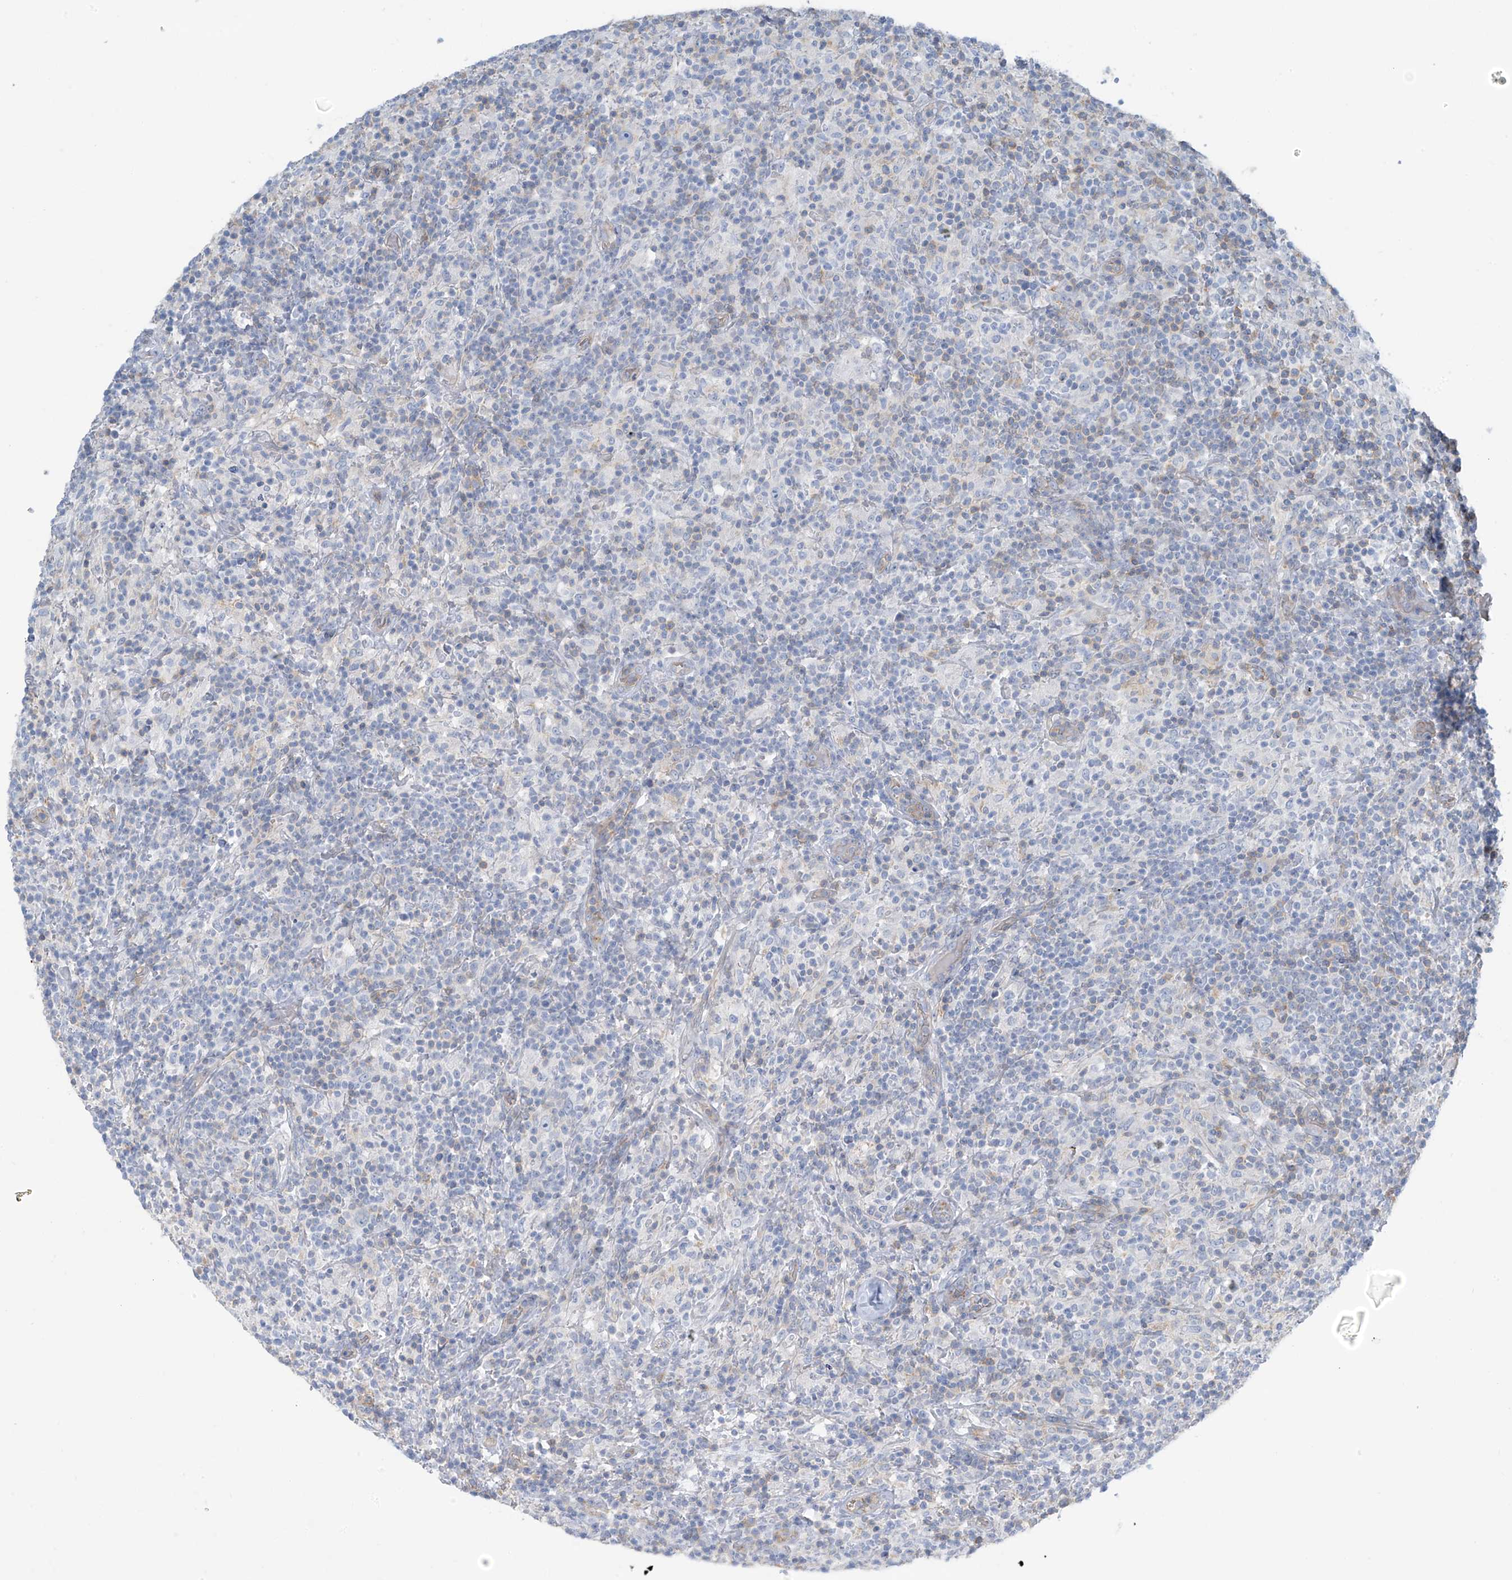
{"staining": {"intensity": "negative", "quantity": "none", "location": "none"}, "tissue": "lymphoma", "cell_type": "Tumor cells", "image_type": "cancer", "snomed": [{"axis": "morphology", "description": "Hodgkin's disease, NOS"}, {"axis": "topography", "description": "Lymph node"}], "caption": "Immunohistochemistry of lymphoma displays no positivity in tumor cells. (DAB (3,3'-diaminobenzidine) immunohistochemistry (IHC) with hematoxylin counter stain).", "gene": "ZNF846", "patient": {"sex": "male", "age": 70}}